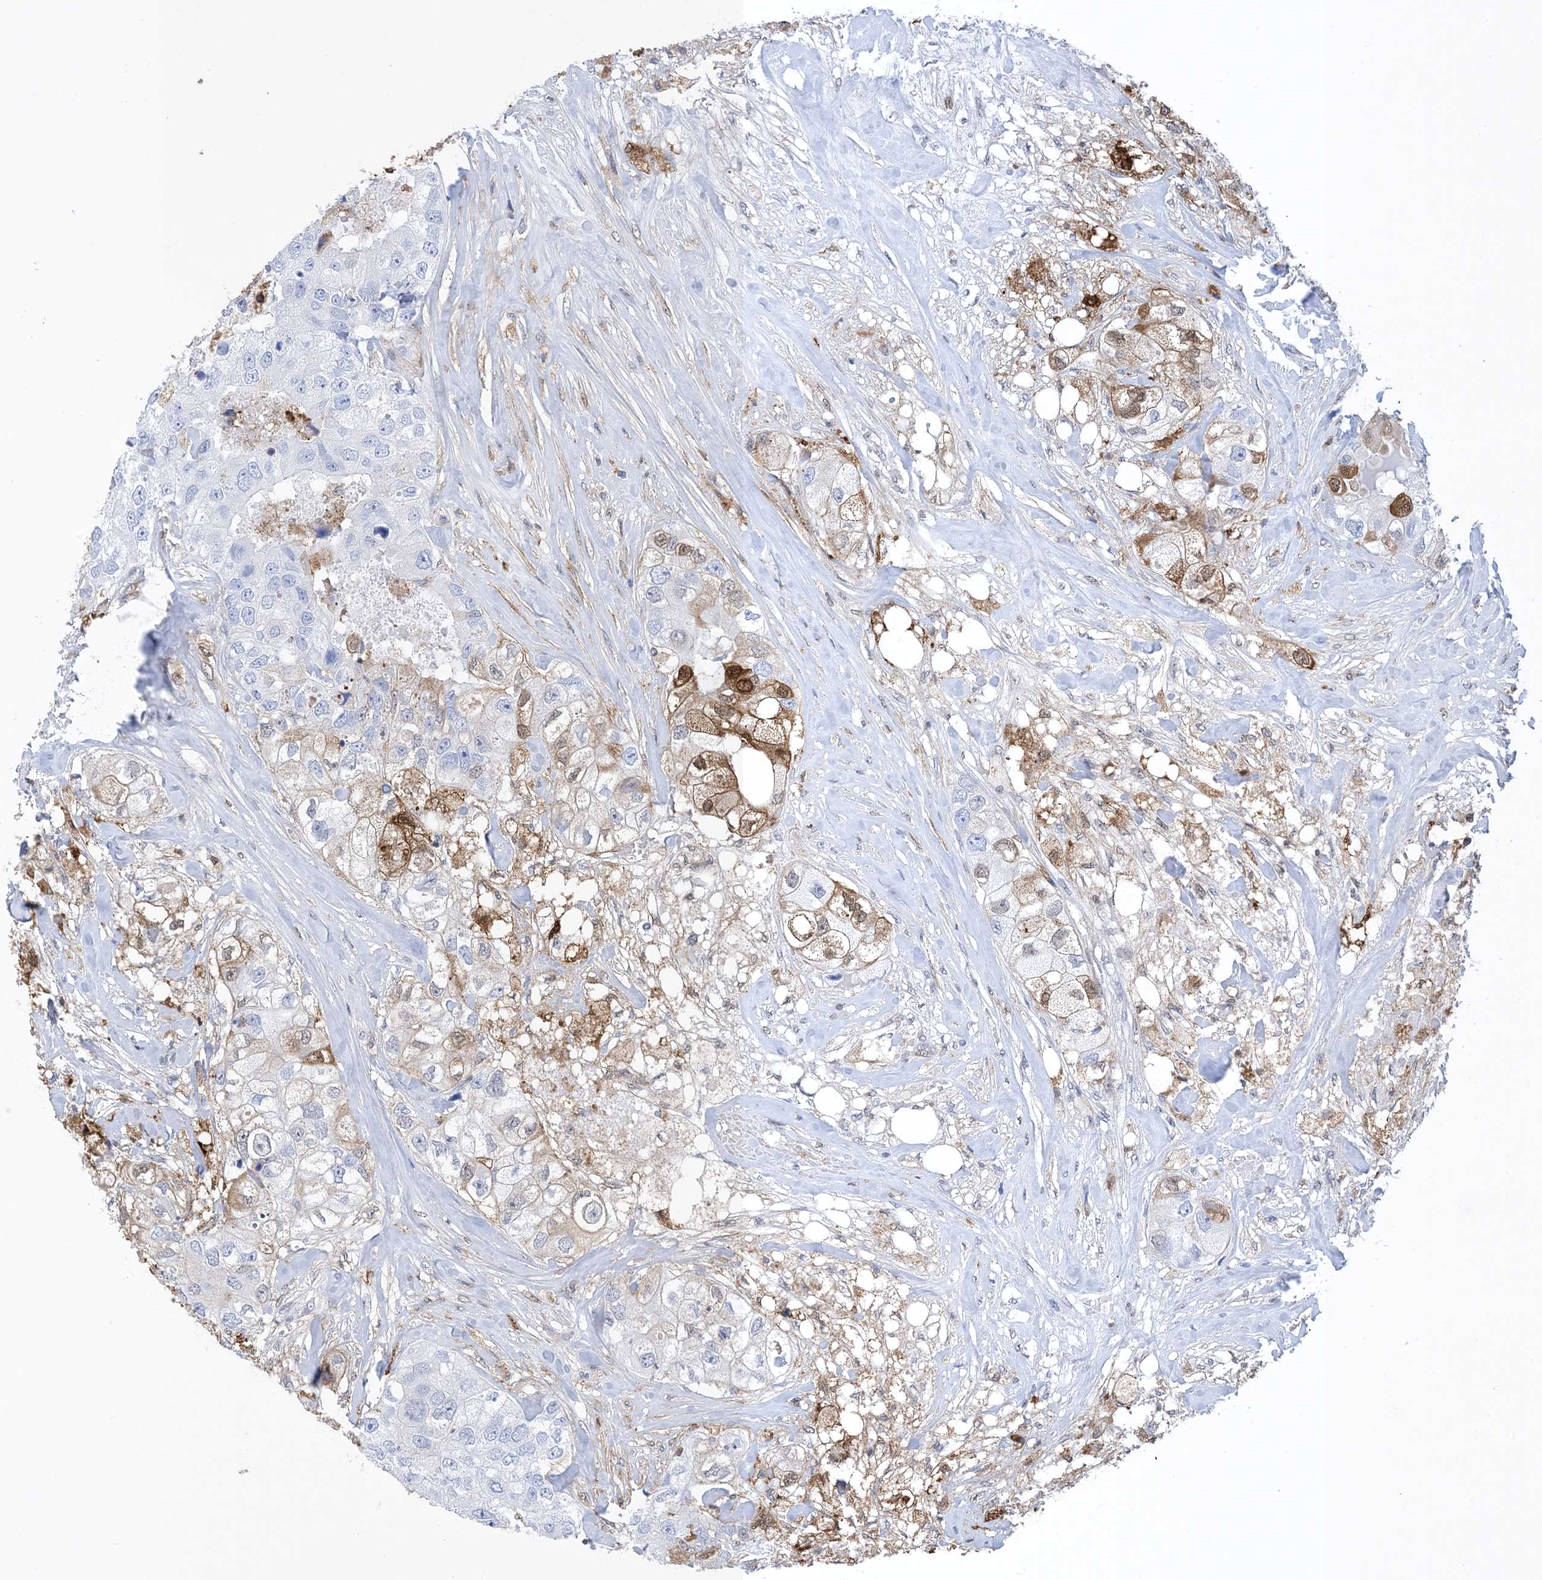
{"staining": {"intensity": "moderate", "quantity": "<25%", "location": "cytoplasmic/membranous,nuclear"}, "tissue": "breast cancer", "cell_type": "Tumor cells", "image_type": "cancer", "snomed": [{"axis": "morphology", "description": "Duct carcinoma"}, {"axis": "topography", "description": "Breast"}], "caption": "Immunohistochemical staining of invasive ductal carcinoma (breast) demonstrates low levels of moderate cytoplasmic/membranous and nuclear protein positivity in approximately <25% of tumor cells. Nuclei are stained in blue.", "gene": "ANXA1", "patient": {"sex": "female", "age": 62}}